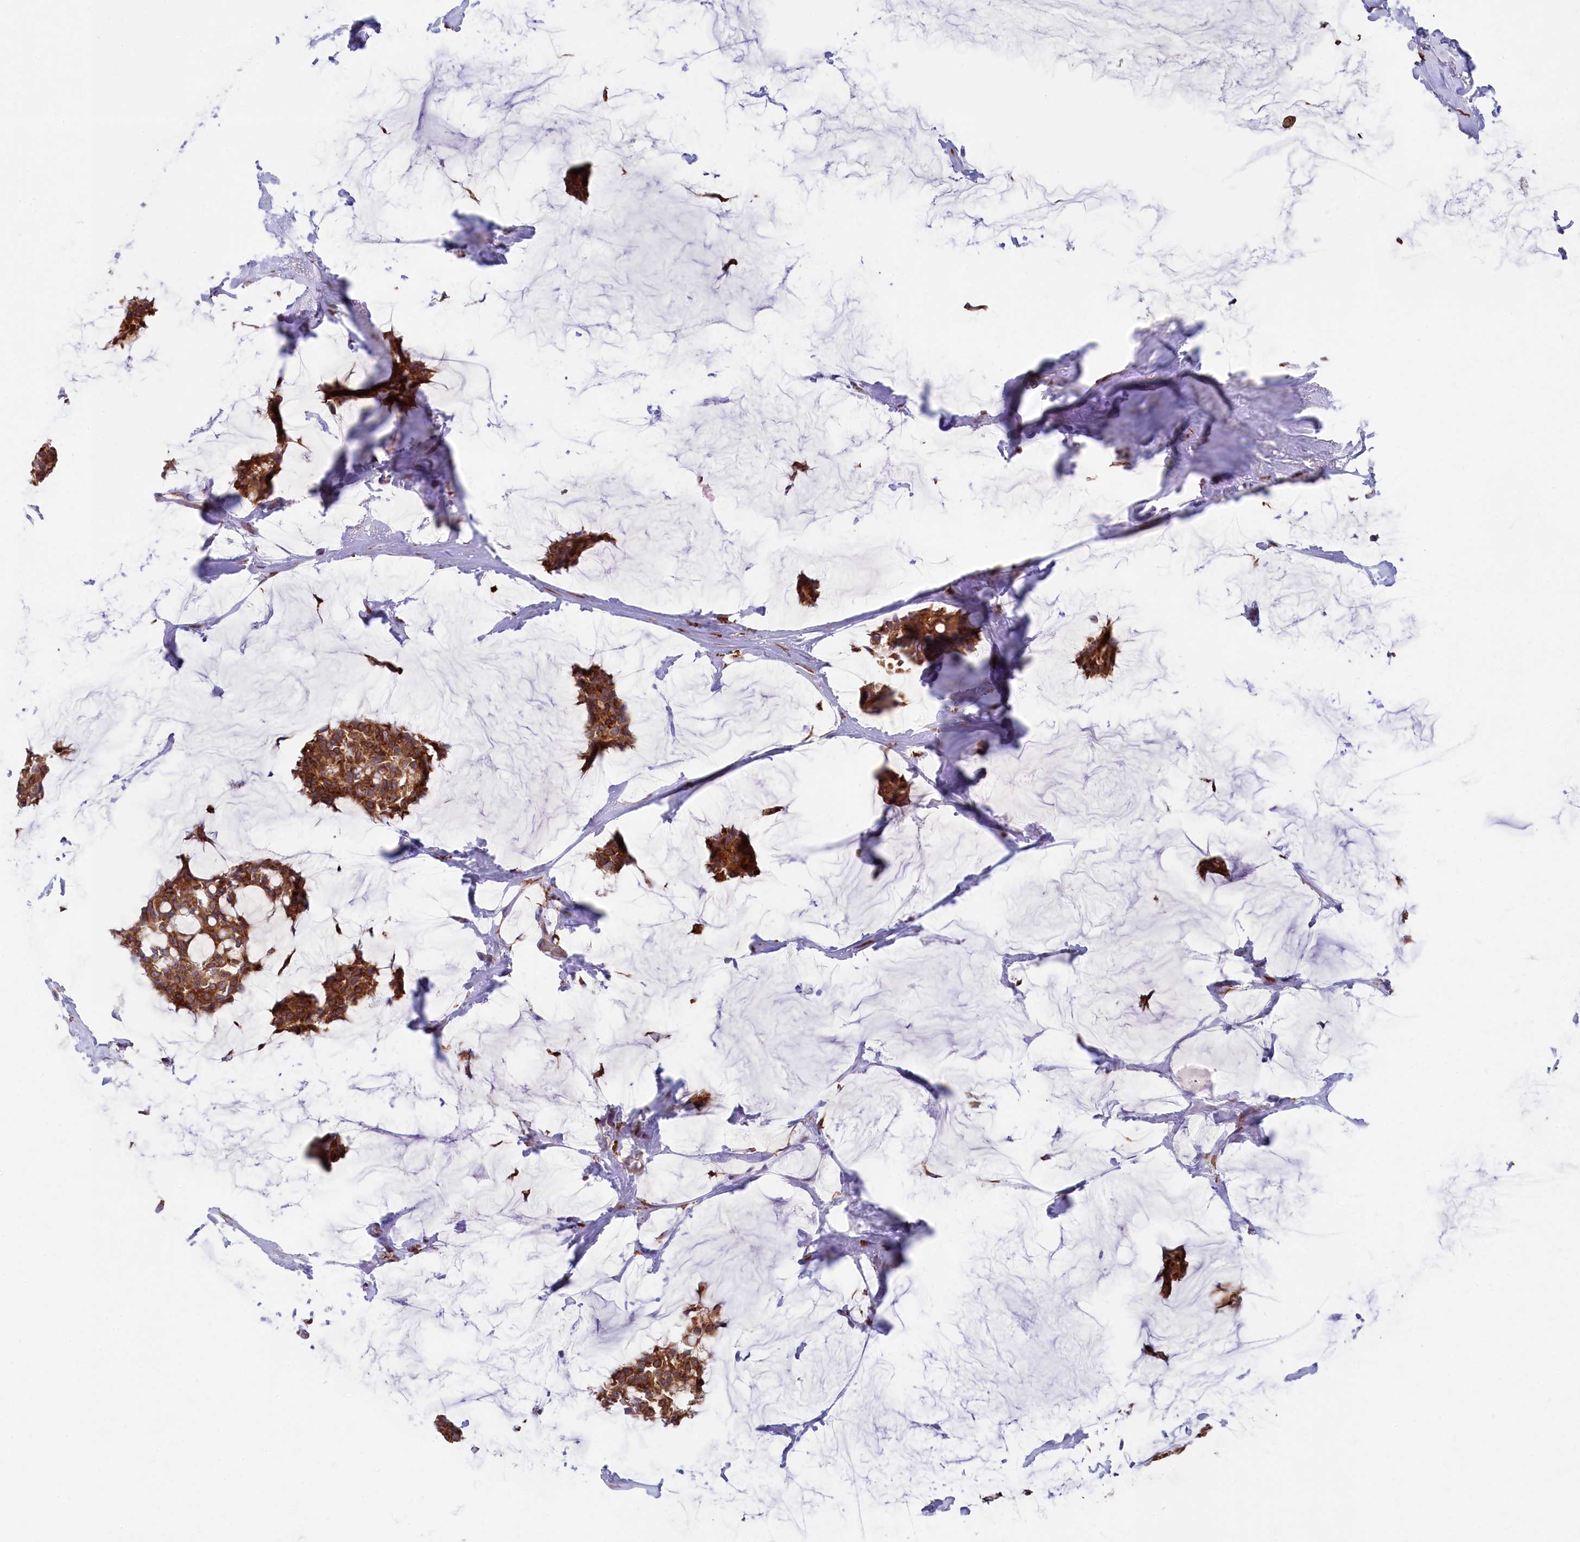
{"staining": {"intensity": "strong", "quantity": ">75%", "location": "cytoplasmic/membranous"}, "tissue": "breast cancer", "cell_type": "Tumor cells", "image_type": "cancer", "snomed": [{"axis": "morphology", "description": "Duct carcinoma"}, {"axis": "topography", "description": "Breast"}], "caption": "Immunohistochemical staining of breast cancer (intraductal carcinoma) shows strong cytoplasmic/membranous protein expression in approximately >75% of tumor cells. (Stains: DAB in brown, nuclei in blue, Microscopy: brightfield microscopy at high magnification).", "gene": "CHID1", "patient": {"sex": "female", "age": 93}}